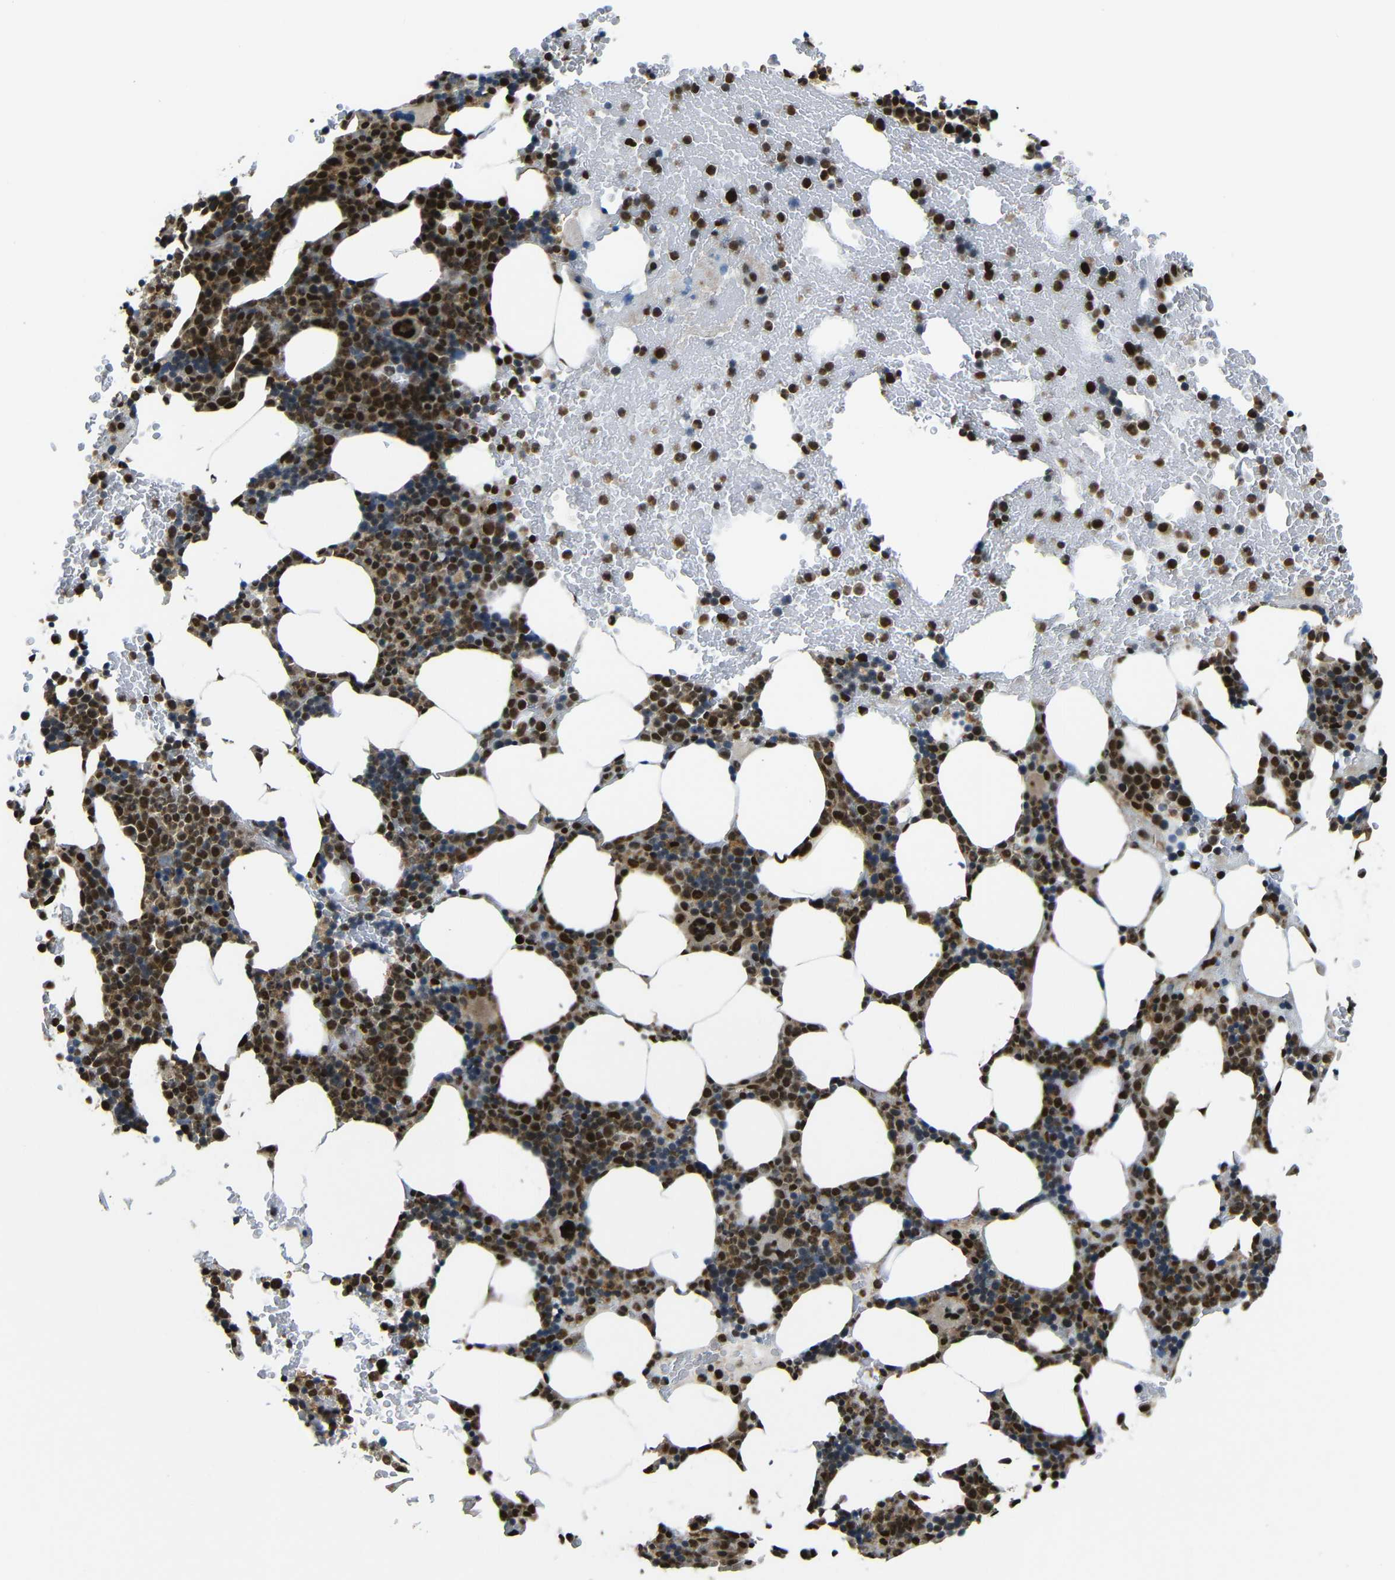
{"staining": {"intensity": "strong", "quantity": ">75%", "location": "cytoplasmic/membranous,nuclear"}, "tissue": "bone marrow", "cell_type": "Hematopoietic cells", "image_type": "normal", "snomed": [{"axis": "morphology", "description": "Normal tissue, NOS"}, {"axis": "morphology", "description": "Inflammation, NOS"}, {"axis": "topography", "description": "Bone marrow"}], "caption": "Immunohistochemistry (IHC) staining of benign bone marrow, which demonstrates high levels of strong cytoplasmic/membranous,nuclear staining in approximately >75% of hematopoietic cells indicating strong cytoplasmic/membranous,nuclear protein staining. The staining was performed using DAB (3,3'-diaminobenzidine) (brown) for protein detection and nuclei were counterstained in hematoxylin (blue).", "gene": "TCF7L2", "patient": {"sex": "female", "age": 70}}